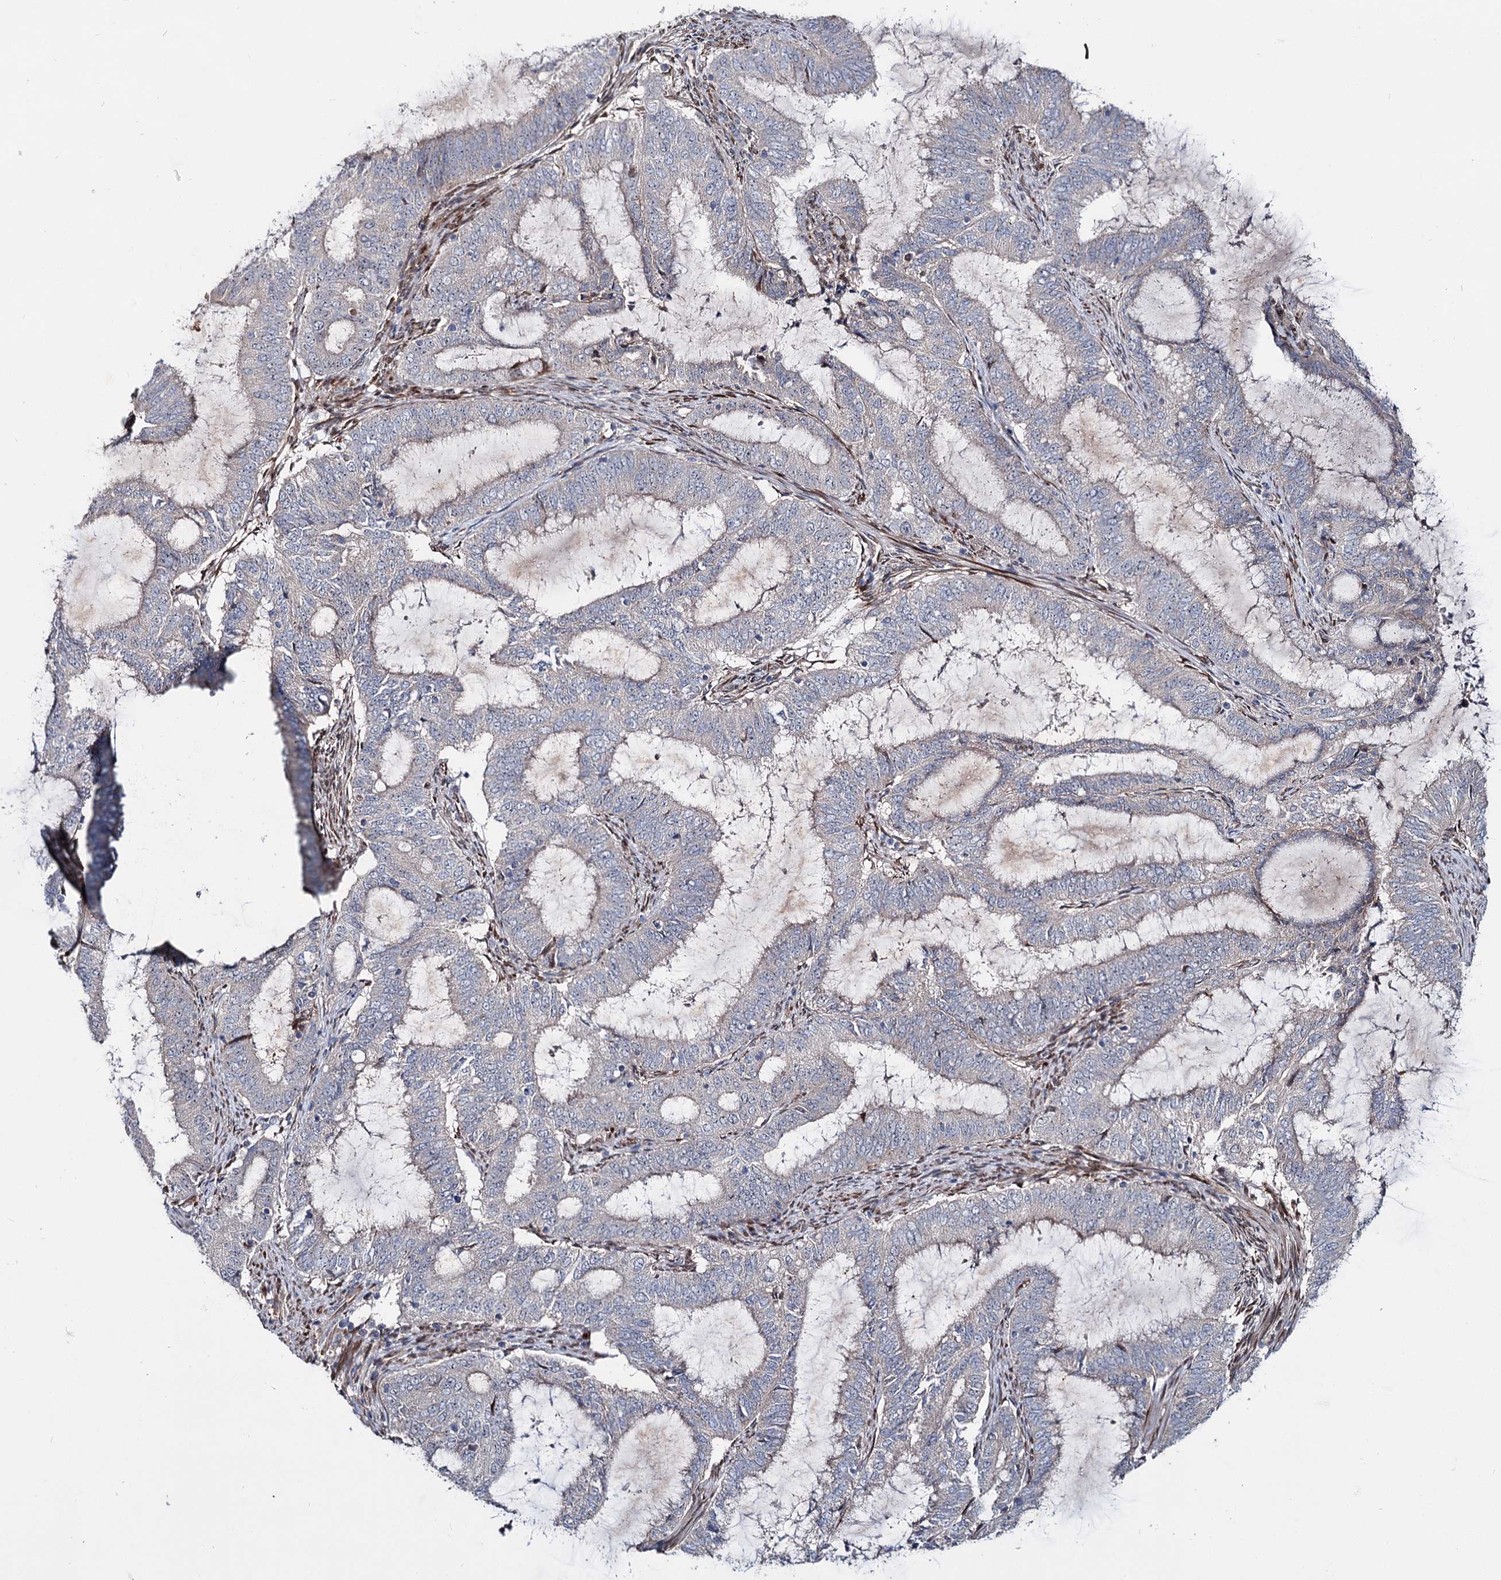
{"staining": {"intensity": "negative", "quantity": "none", "location": "none"}, "tissue": "endometrial cancer", "cell_type": "Tumor cells", "image_type": "cancer", "snomed": [{"axis": "morphology", "description": "Adenocarcinoma, NOS"}, {"axis": "topography", "description": "Endometrium"}], "caption": "Endometrial adenocarcinoma stained for a protein using immunohistochemistry (IHC) reveals no positivity tumor cells.", "gene": "PTDSS2", "patient": {"sex": "female", "age": 51}}